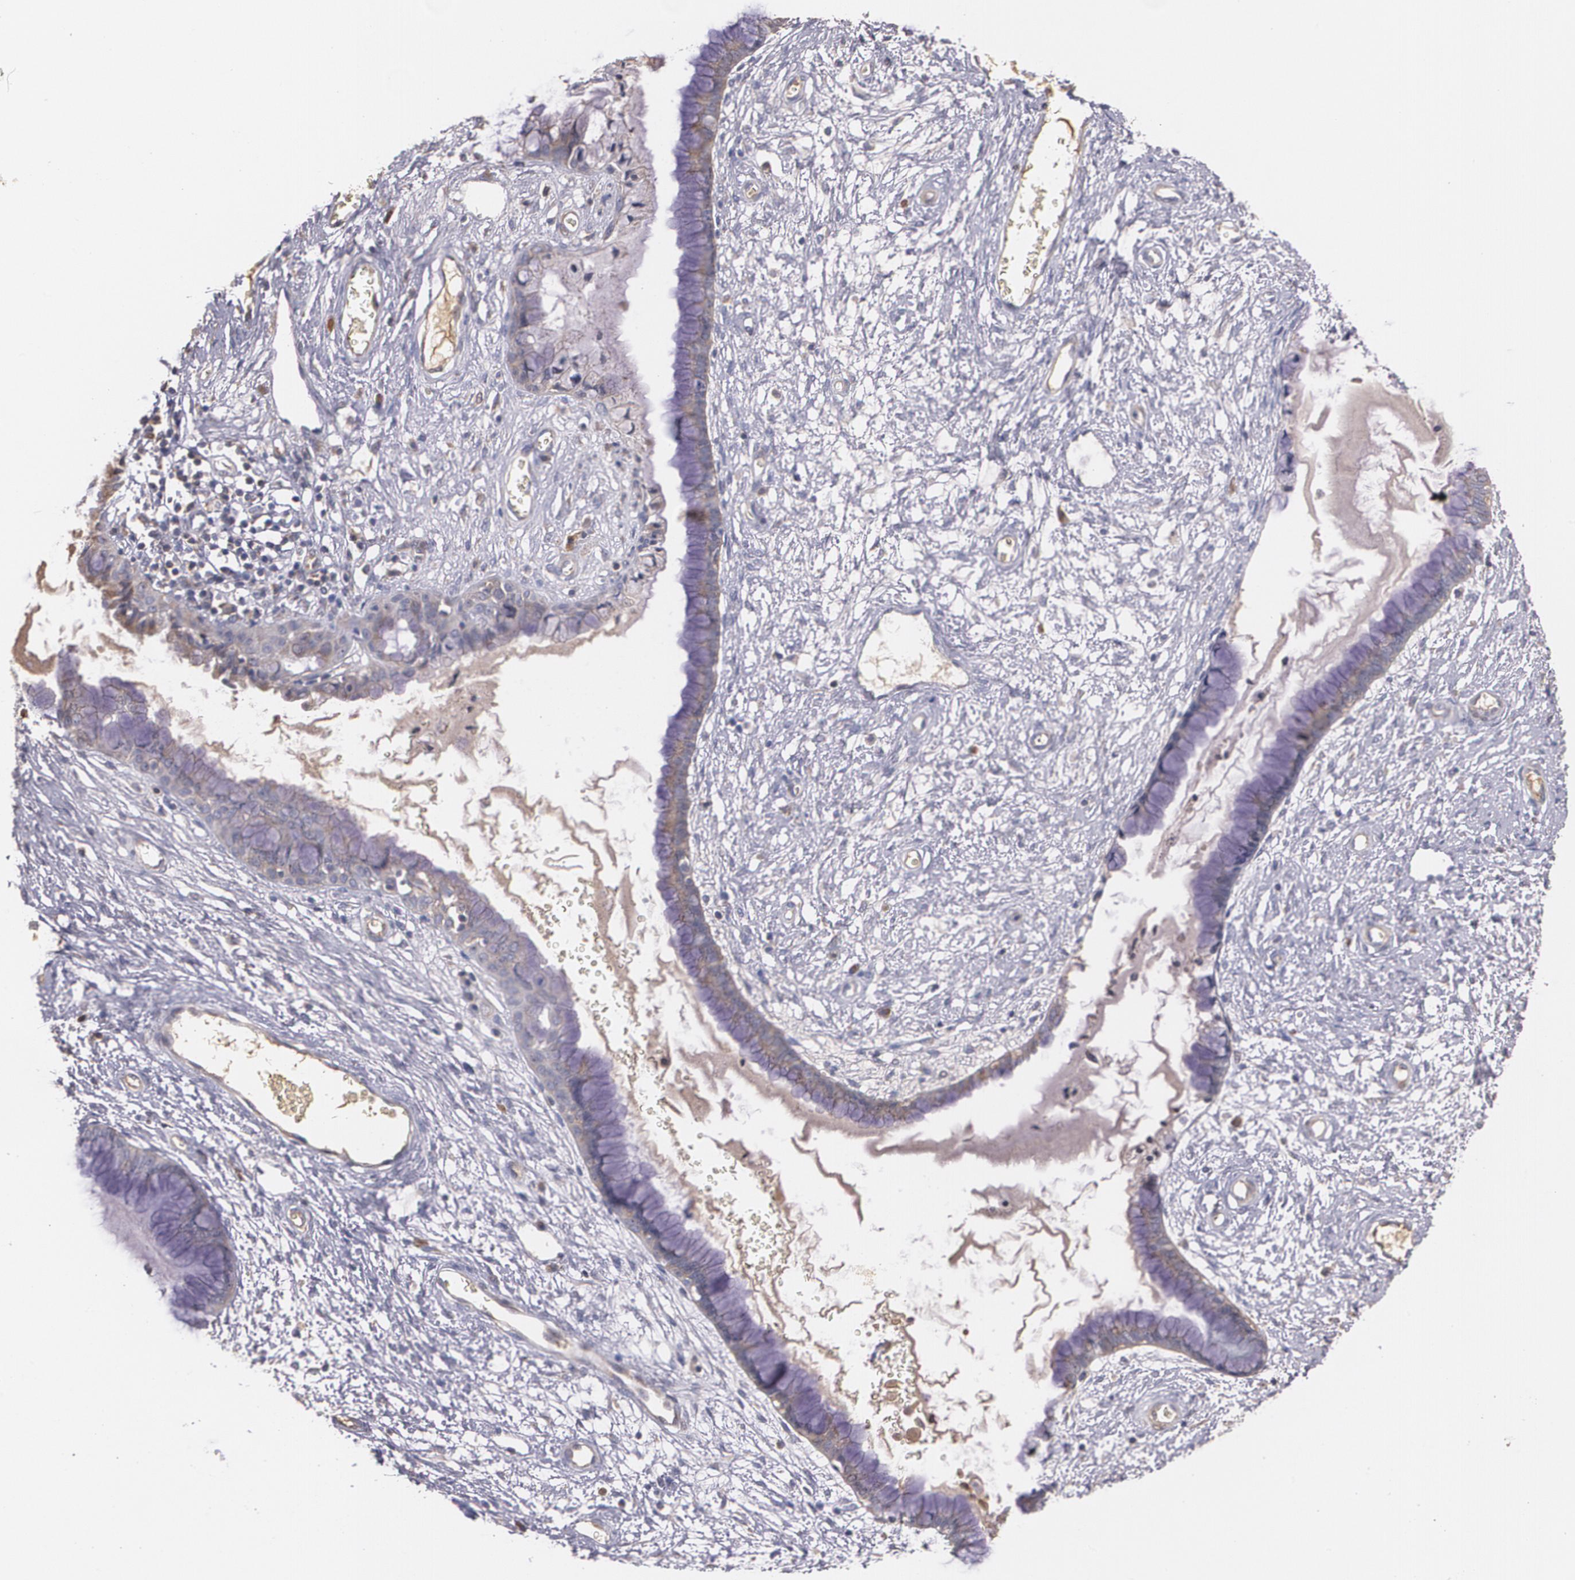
{"staining": {"intensity": "weak", "quantity": "25%-75%", "location": "cytoplasmic/membranous"}, "tissue": "cervix", "cell_type": "Glandular cells", "image_type": "normal", "snomed": [{"axis": "morphology", "description": "Normal tissue, NOS"}, {"axis": "topography", "description": "Cervix"}], "caption": "The immunohistochemical stain shows weak cytoplasmic/membranous expression in glandular cells of normal cervix. (brown staining indicates protein expression, while blue staining denotes nuclei).", "gene": "AMBP", "patient": {"sex": "female", "age": 55}}